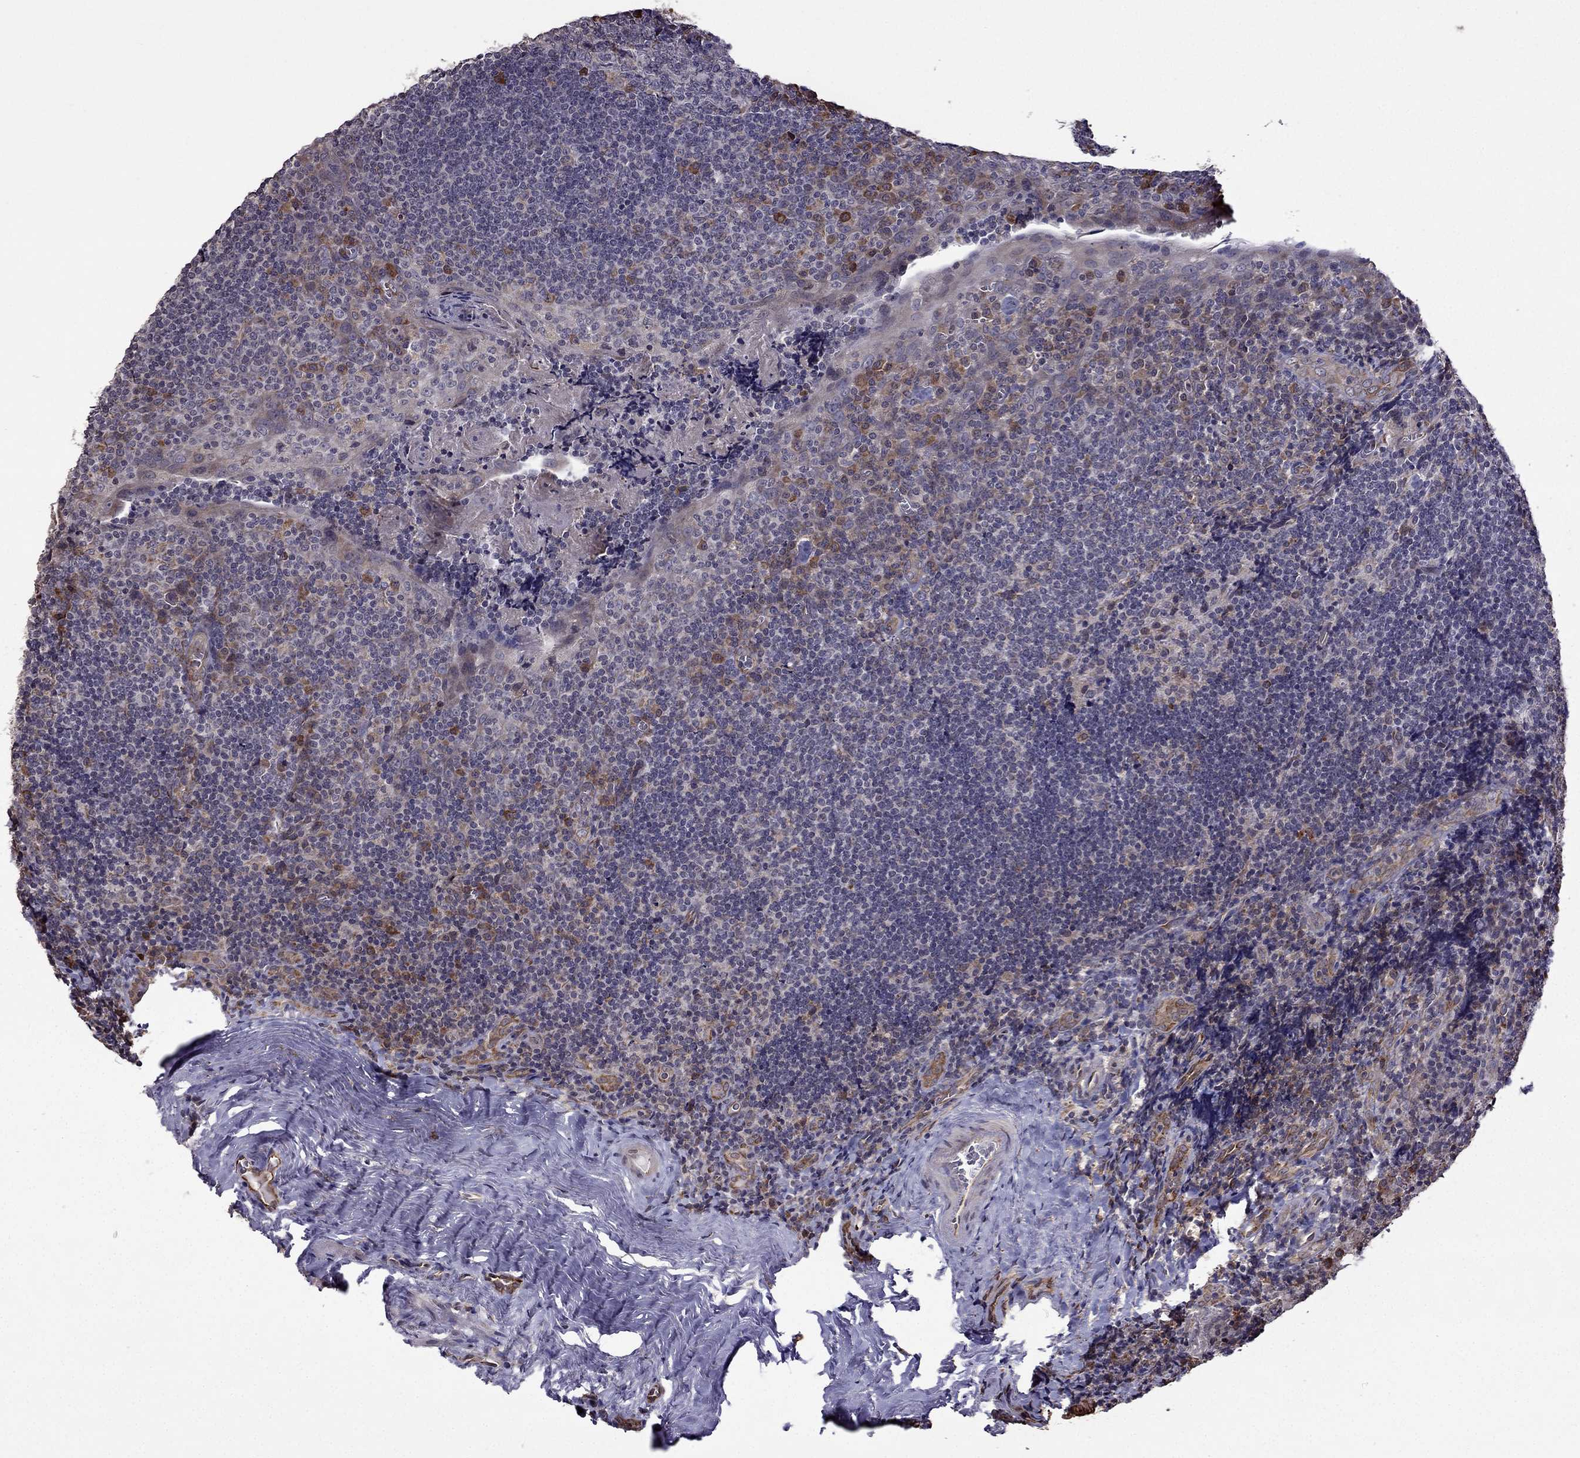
{"staining": {"intensity": "negative", "quantity": "none", "location": "none"}, "tissue": "tonsil", "cell_type": "Germinal center cells", "image_type": "normal", "snomed": [{"axis": "morphology", "description": "Normal tissue, NOS"}, {"axis": "morphology", "description": "Inflammation, NOS"}, {"axis": "topography", "description": "Tonsil"}], "caption": "DAB immunohistochemical staining of normal tonsil demonstrates no significant positivity in germinal center cells.", "gene": "IKBIP", "patient": {"sex": "female", "age": 31}}